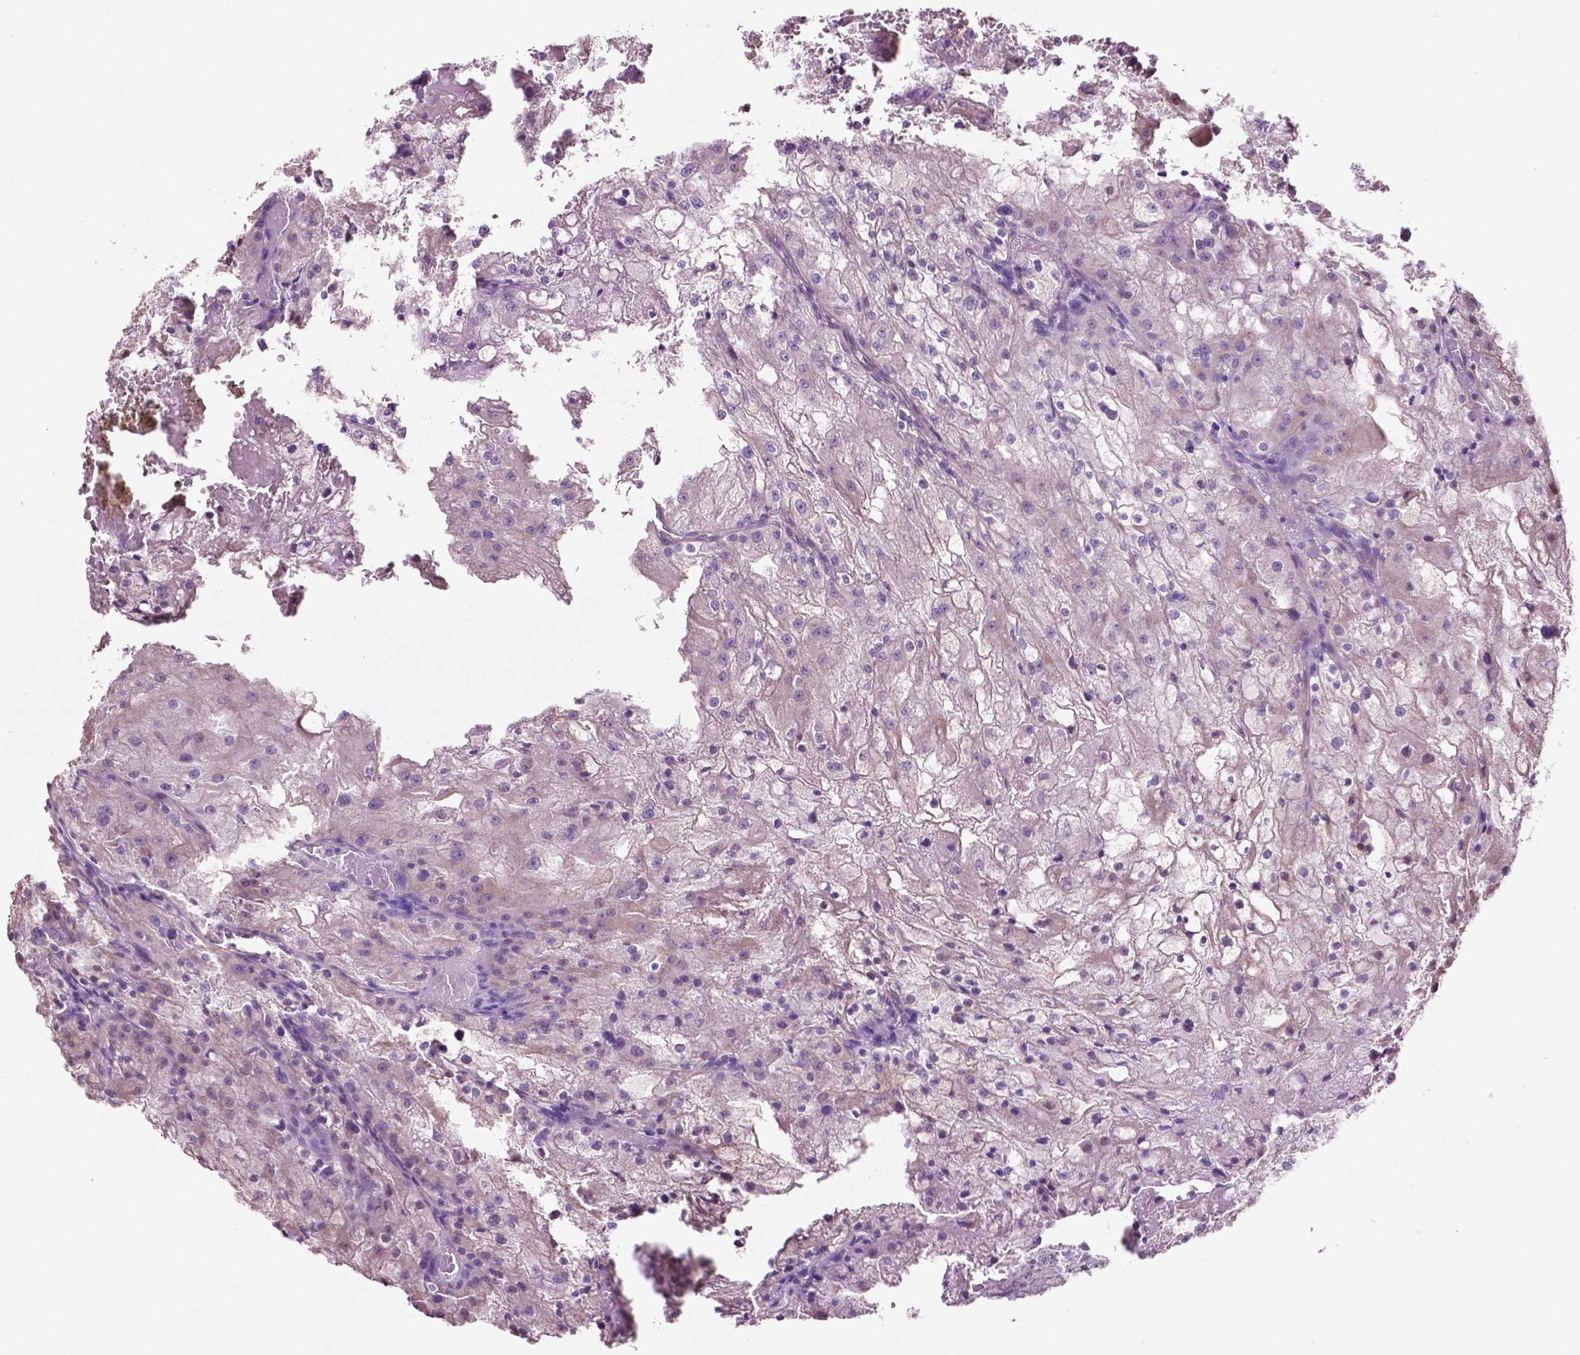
{"staining": {"intensity": "negative", "quantity": "none", "location": "none"}, "tissue": "renal cancer", "cell_type": "Tumor cells", "image_type": "cancer", "snomed": [{"axis": "morphology", "description": "Adenocarcinoma, NOS"}, {"axis": "topography", "description": "Kidney"}], "caption": "Immunohistochemistry of human renal adenocarcinoma exhibits no staining in tumor cells.", "gene": "CLDN17", "patient": {"sex": "female", "age": 74}}